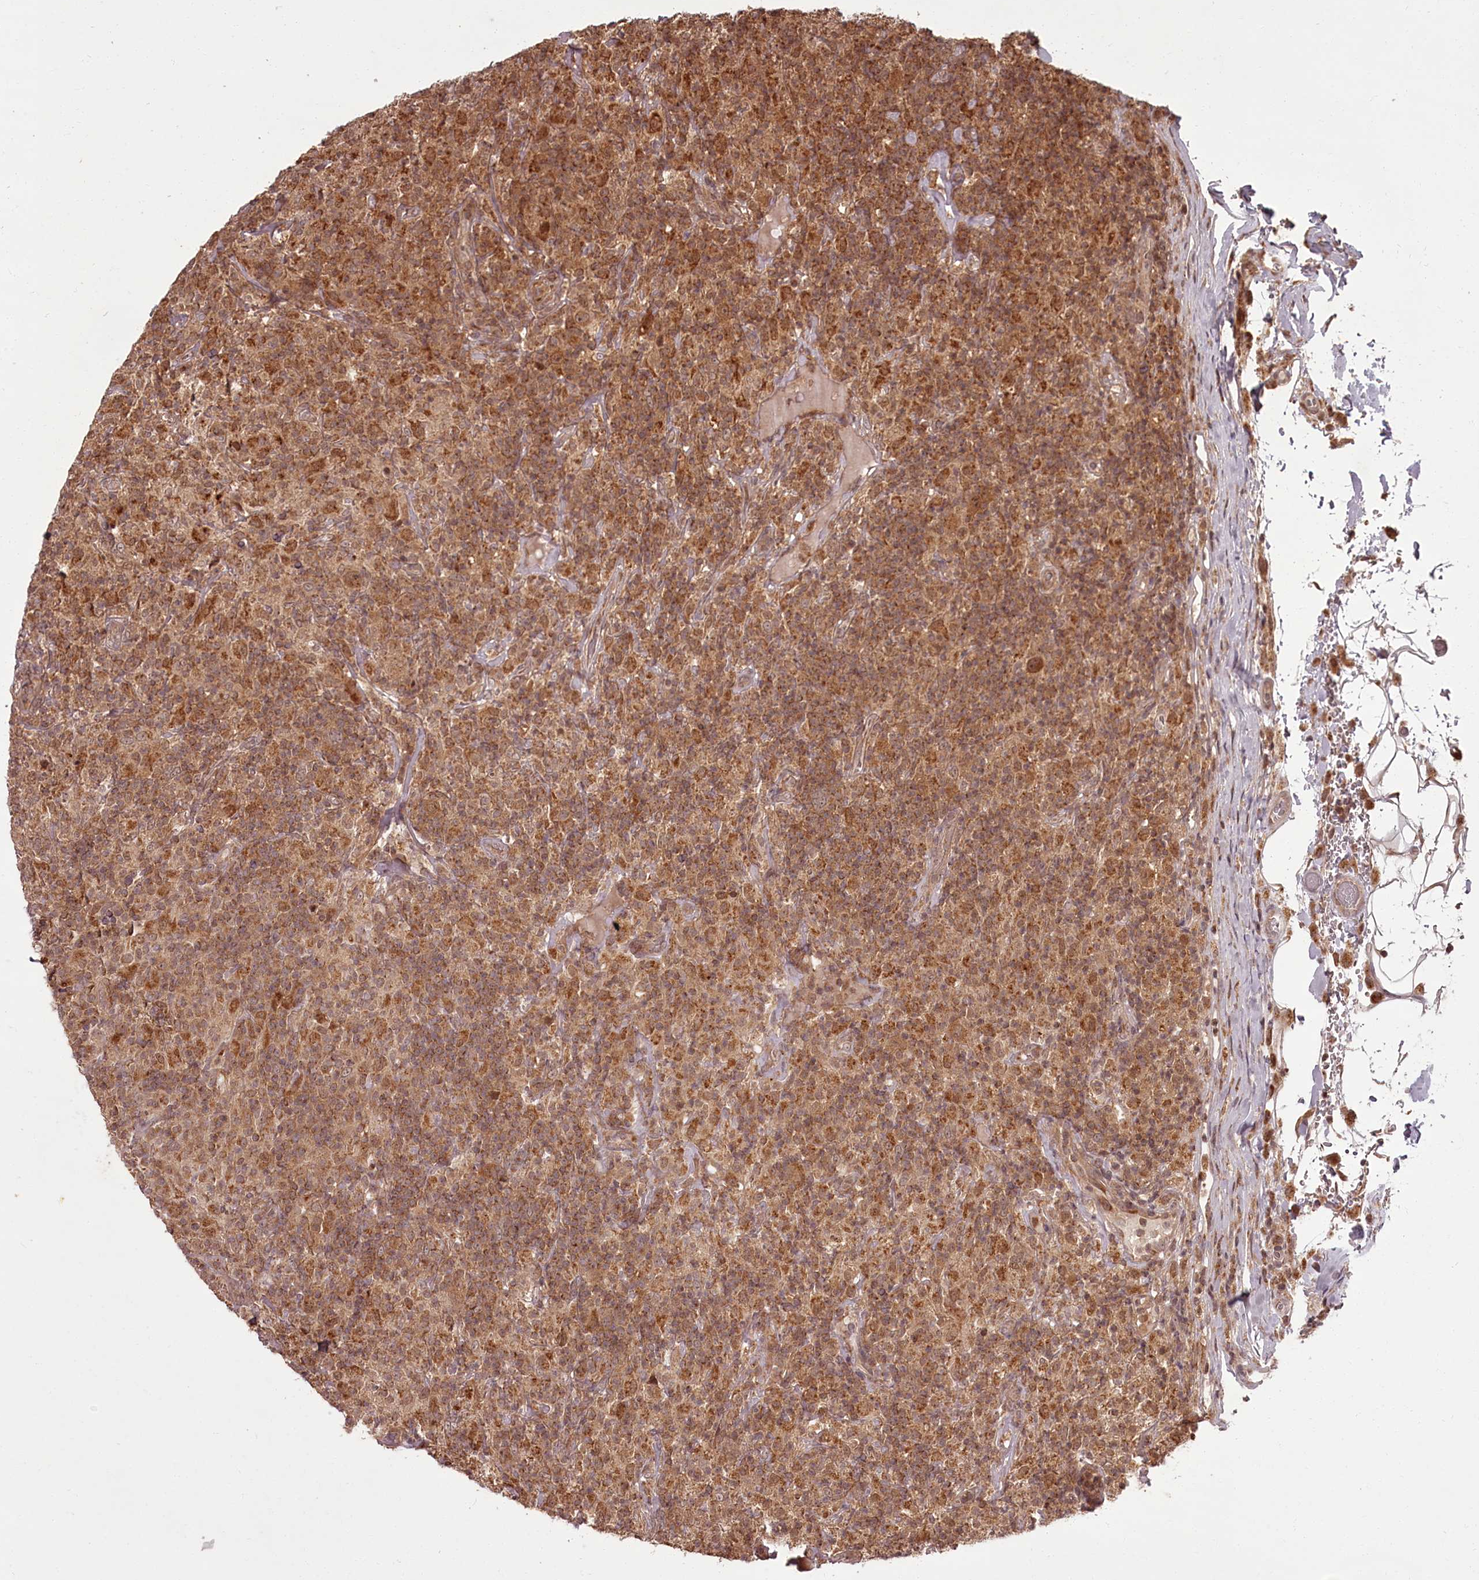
{"staining": {"intensity": "moderate", "quantity": ">75%", "location": "cytoplasmic/membranous"}, "tissue": "lymphoma", "cell_type": "Tumor cells", "image_type": "cancer", "snomed": [{"axis": "morphology", "description": "Hodgkin's disease, NOS"}, {"axis": "topography", "description": "Lymph node"}], "caption": "Lymphoma stained with a protein marker reveals moderate staining in tumor cells.", "gene": "PCBP2", "patient": {"sex": "male", "age": 70}}